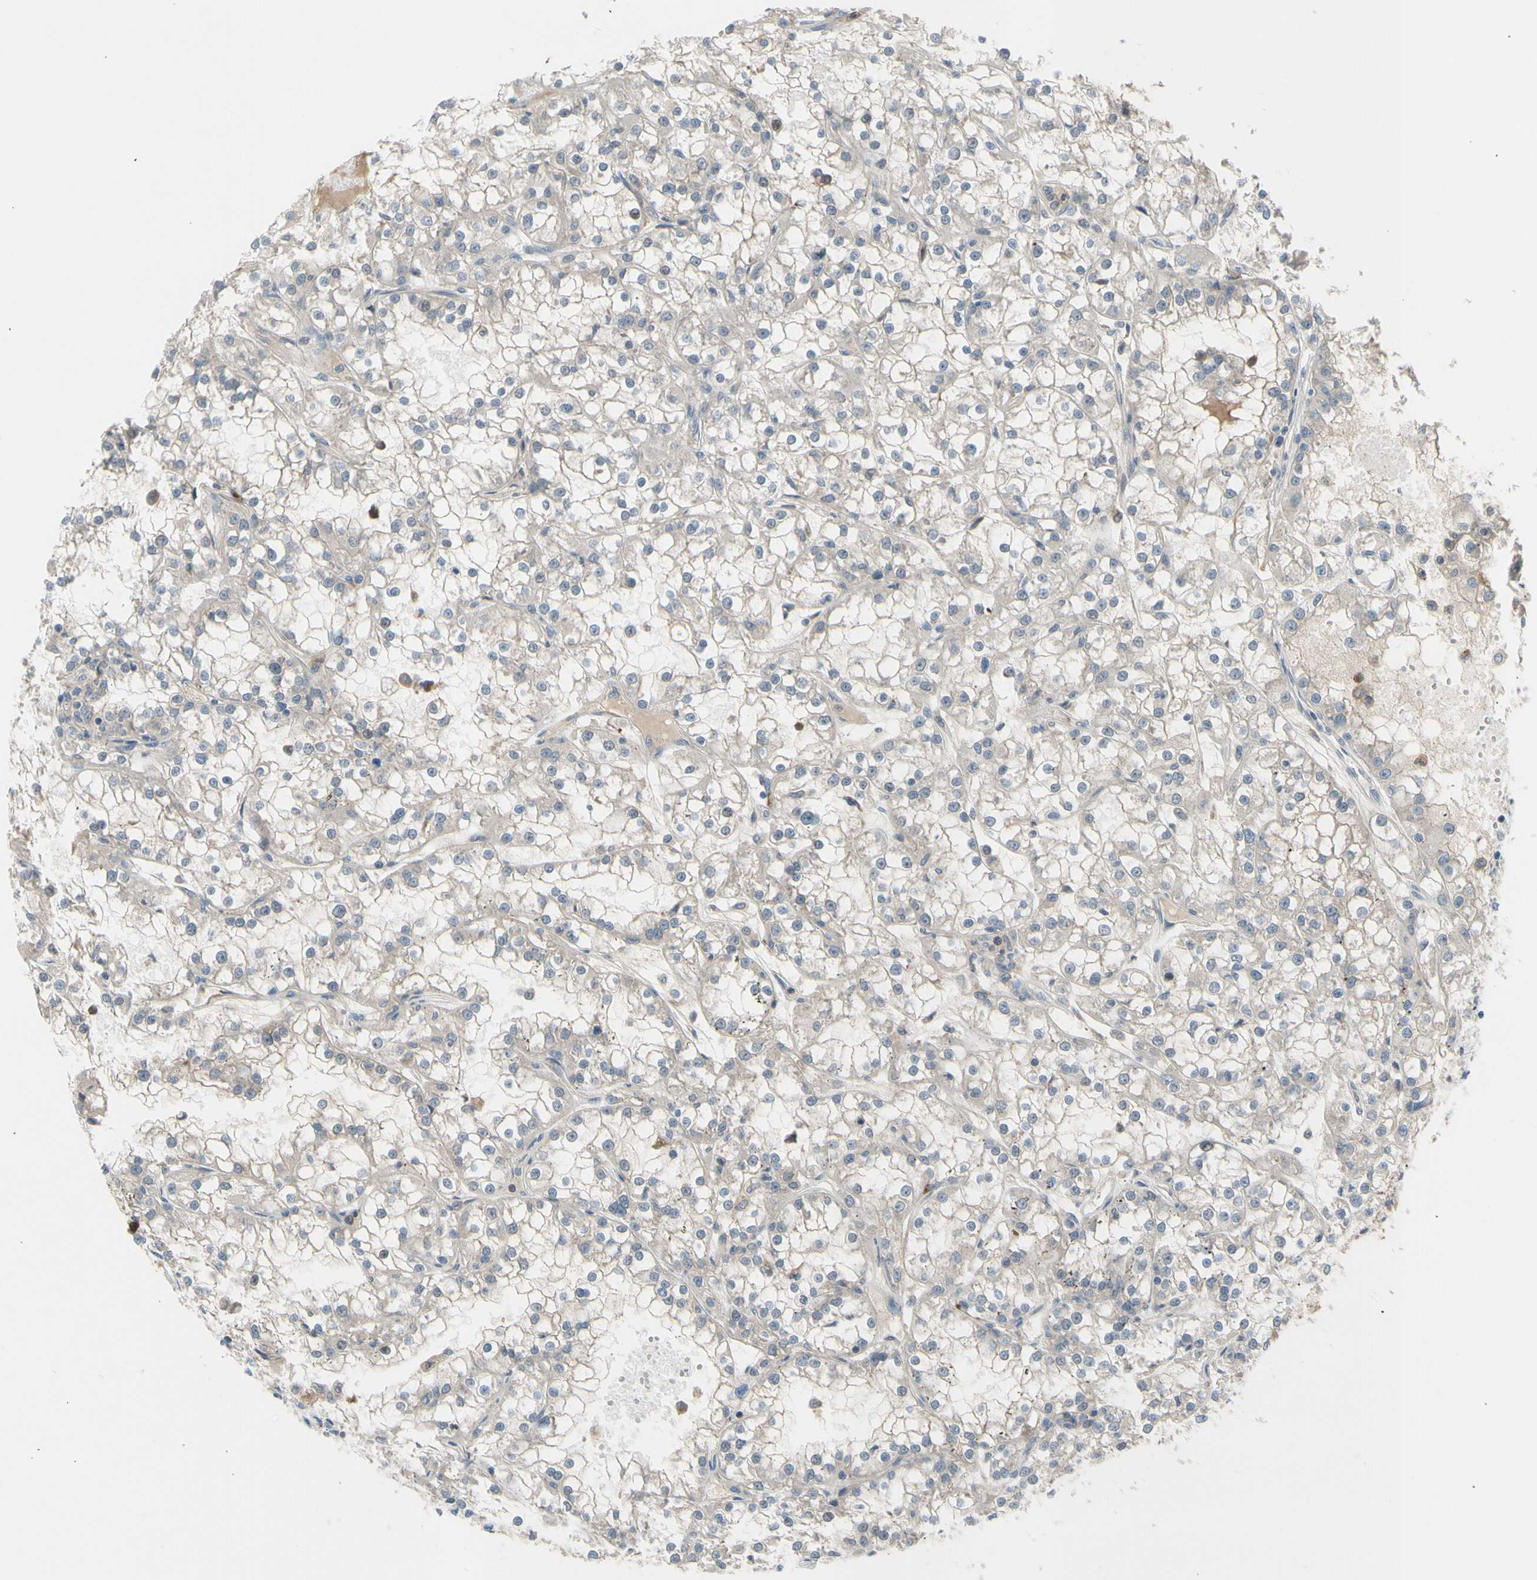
{"staining": {"intensity": "weak", "quantity": "25%-75%", "location": "cytoplasmic/membranous"}, "tissue": "renal cancer", "cell_type": "Tumor cells", "image_type": "cancer", "snomed": [{"axis": "morphology", "description": "Adenocarcinoma, NOS"}, {"axis": "topography", "description": "Kidney"}], "caption": "Tumor cells demonstrate weak cytoplasmic/membranous positivity in about 25%-75% of cells in renal cancer.", "gene": "GALNT5", "patient": {"sex": "female", "age": 52}}